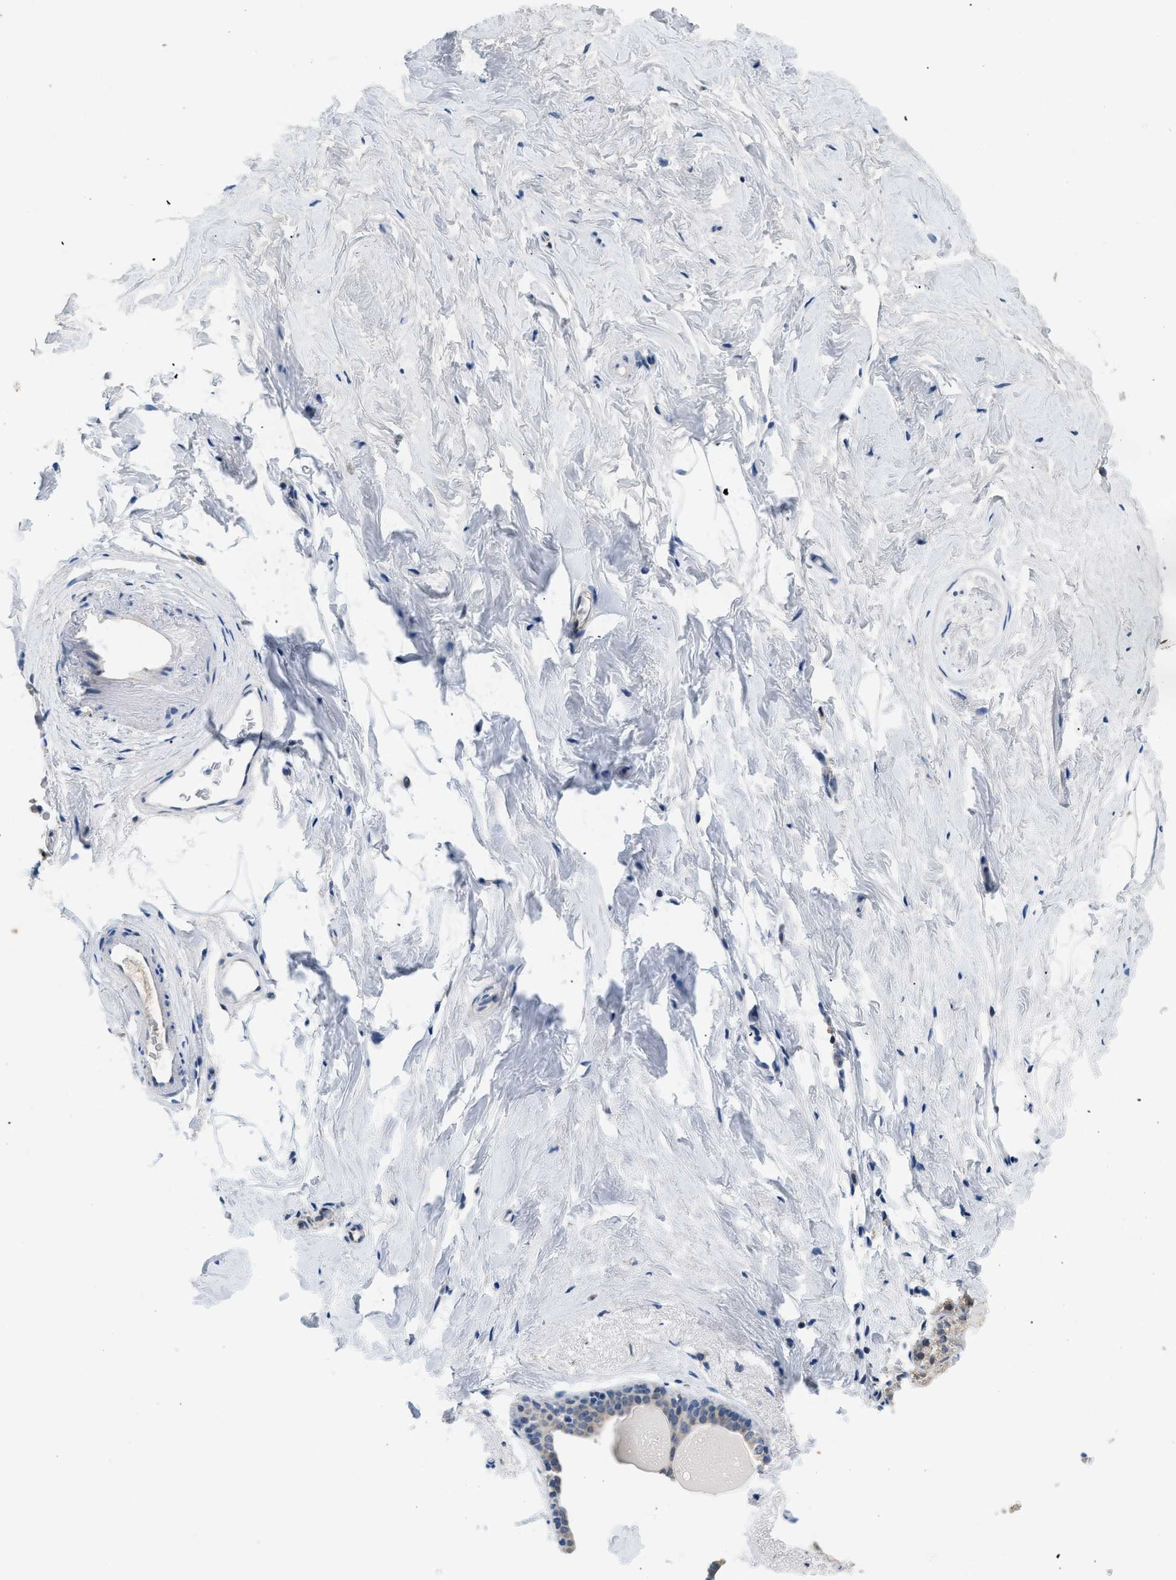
{"staining": {"intensity": "negative", "quantity": "none", "location": "none"}, "tissue": "breast", "cell_type": "Adipocytes", "image_type": "normal", "snomed": [{"axis": "morphology", "description": "Normal tissue, NOS"}, {"axis": "topography", "description": "Breast"}], "caption": "Immunohistochemistry histopathology image of benign human breast stained for a protein (brown), which demonstrates no positivity in adipocytes.", "gene": "TOMM34", "patient": {"sex": "female", "age": 62}}